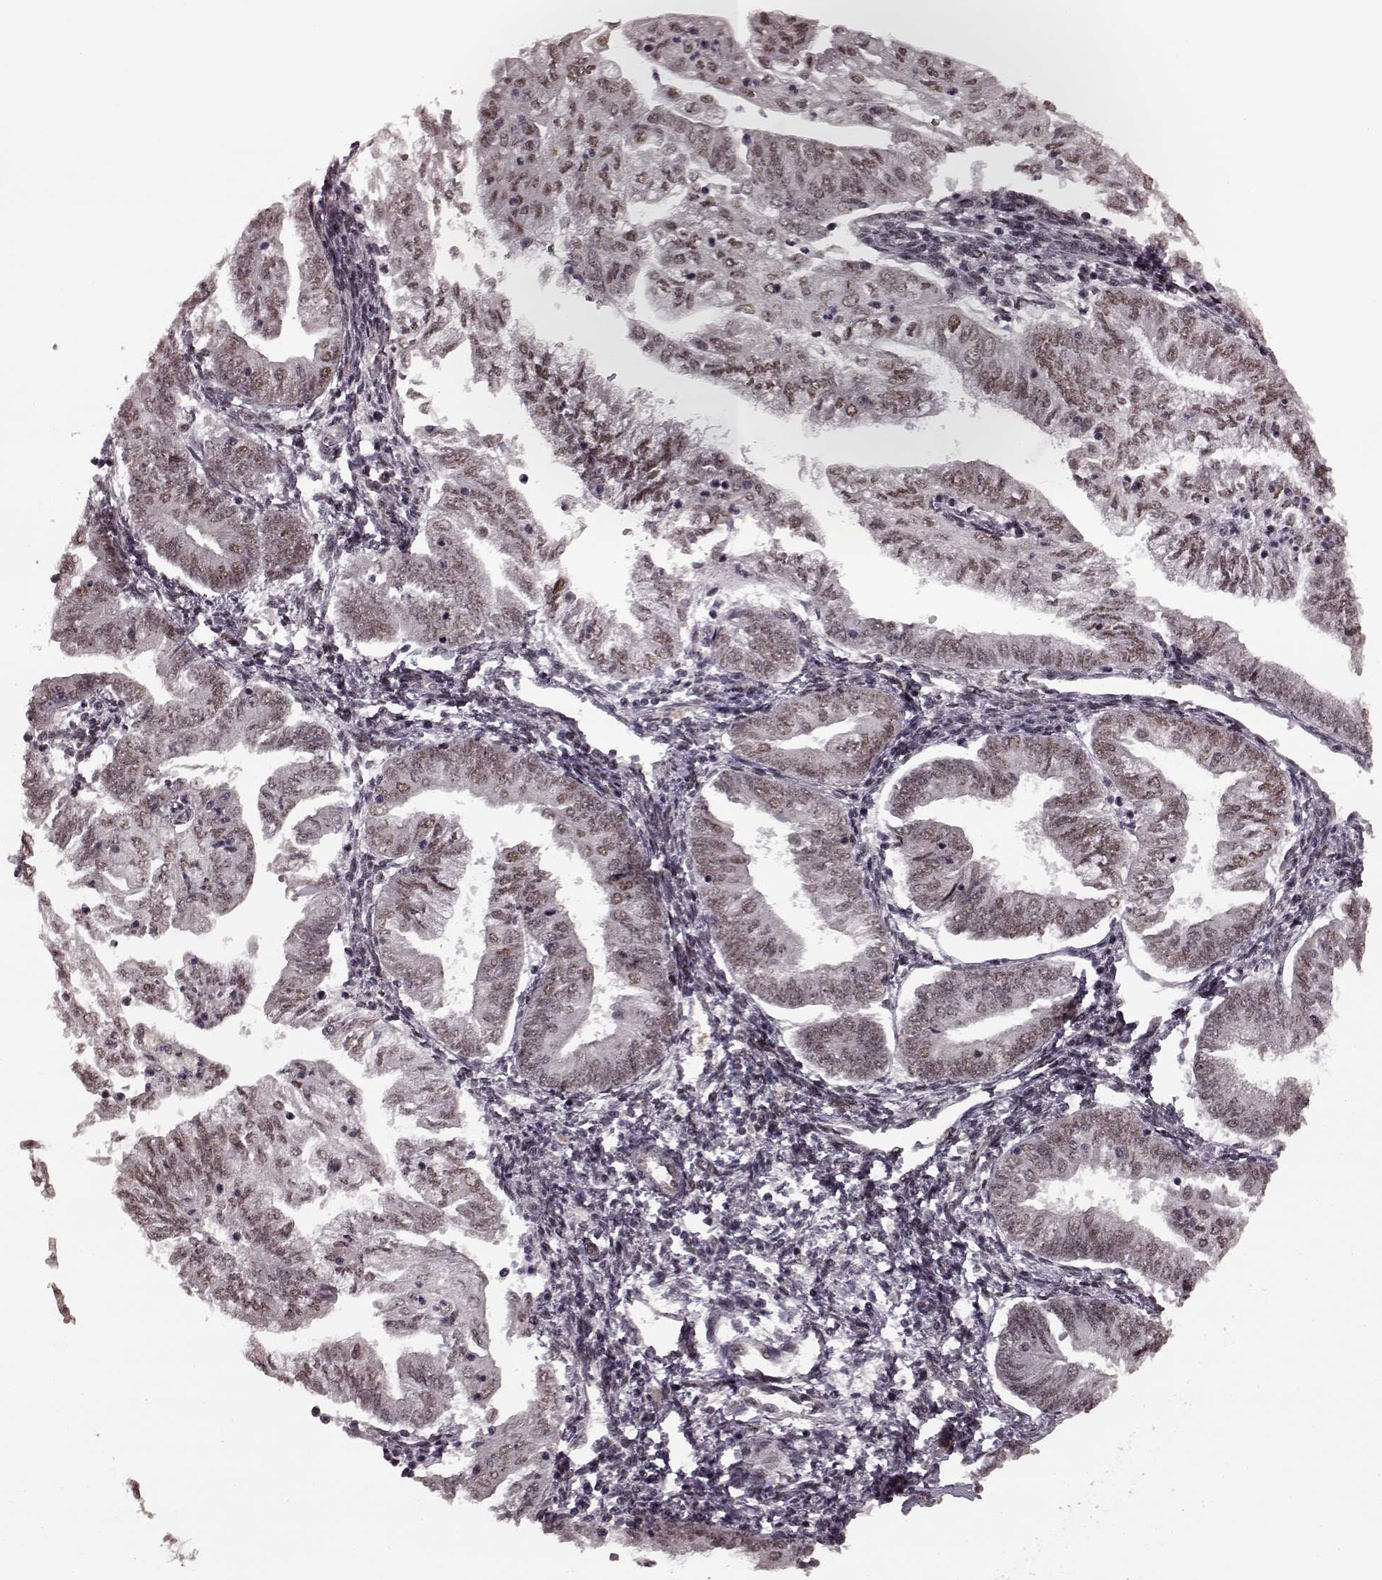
{"staining": {"intensity": "weak", "quantity": ">75%", "location": "nuclear"}, "tissue": "endometrial cancer", "cell_type": "Tumor cells", "image_type": "cancer", "snomed": [{"axis": "morphology", "description": "Adenocarcinoma, NOS"}, {"axis": "topography", "description": "Endometrium"}], "caption": "This is an image of immunohistochemistry staining of adenocarcinoma (endometrial), which shows weak expression in the nuclear of tumor cells.", "gene": "PLCB4", "patient": {"sex": "female", "age": 55}}